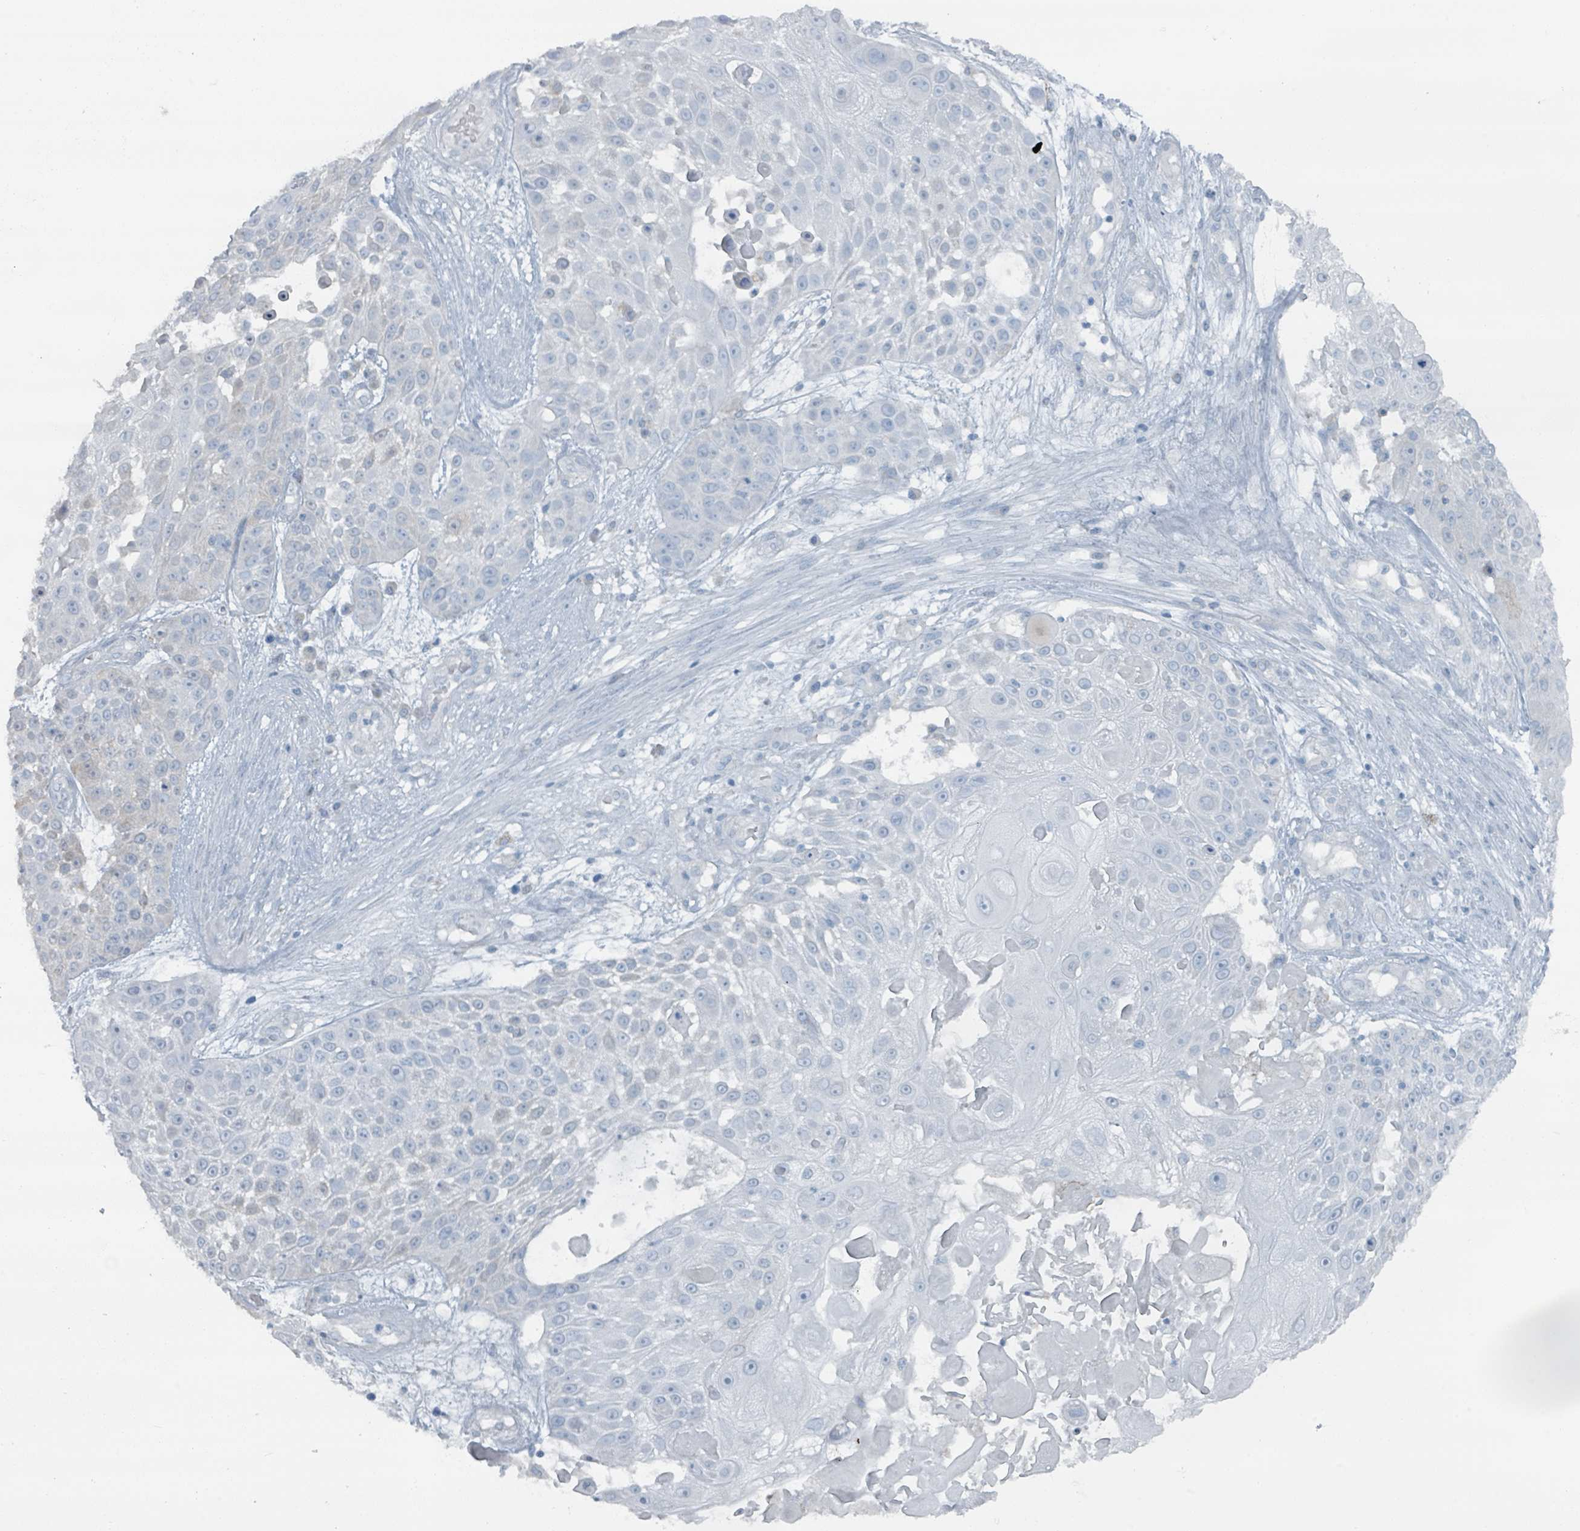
{"staining": {"intensity": "negative", "quantity": "none", "location": "none"}, "tissue": "skin cancer", "cell_type": "Tumor cells", "image_type": "cancer", "snomed": [{"axis": "morphology", "description": "Squamous cell carcinoma, NOS"}, {"axis": "topography", "description": "Skin"}], "caption": "Skin cancer was stained to show a protein in brown. There is no significant positivity in tumor cells. (DAB immunohistochemistry with hematoxylin counter stain).", "gene": "GAMT", "patient": {"sex": "female", "age": 86}}